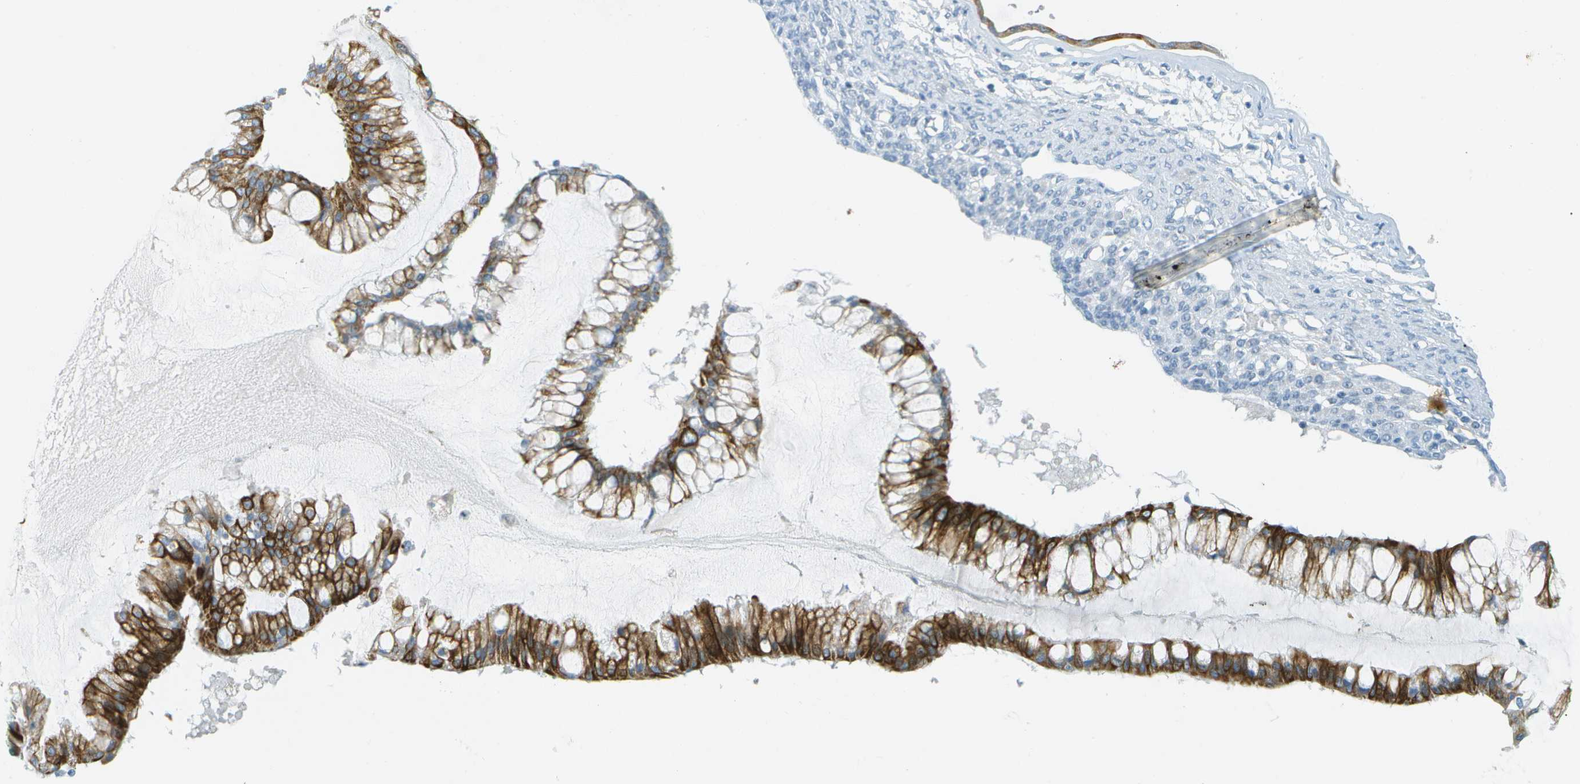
{"staining": {"intensity": "strong", "quantity": ">75%", "location": "cytoplasmic/membranous"}, "tissue": "ovarian cancer", "cell_type": "Tumor cells", "image_type": "cancer", "snomed": [{"axis": "morphology", "description": "Cystadenocarcinoma, mucinous, NOS"}, {"axis": "topography", "description": "Ovary"}], "caption": "Human mucinous cystadenocarcinoma (ovarian) stained with a brown dye exhibits strong cytoplasmic/membranous positive positivity in about >75% of tumor cells.", "gene": "SMYD5", "patient": {"sex": "female", "age": 73}}